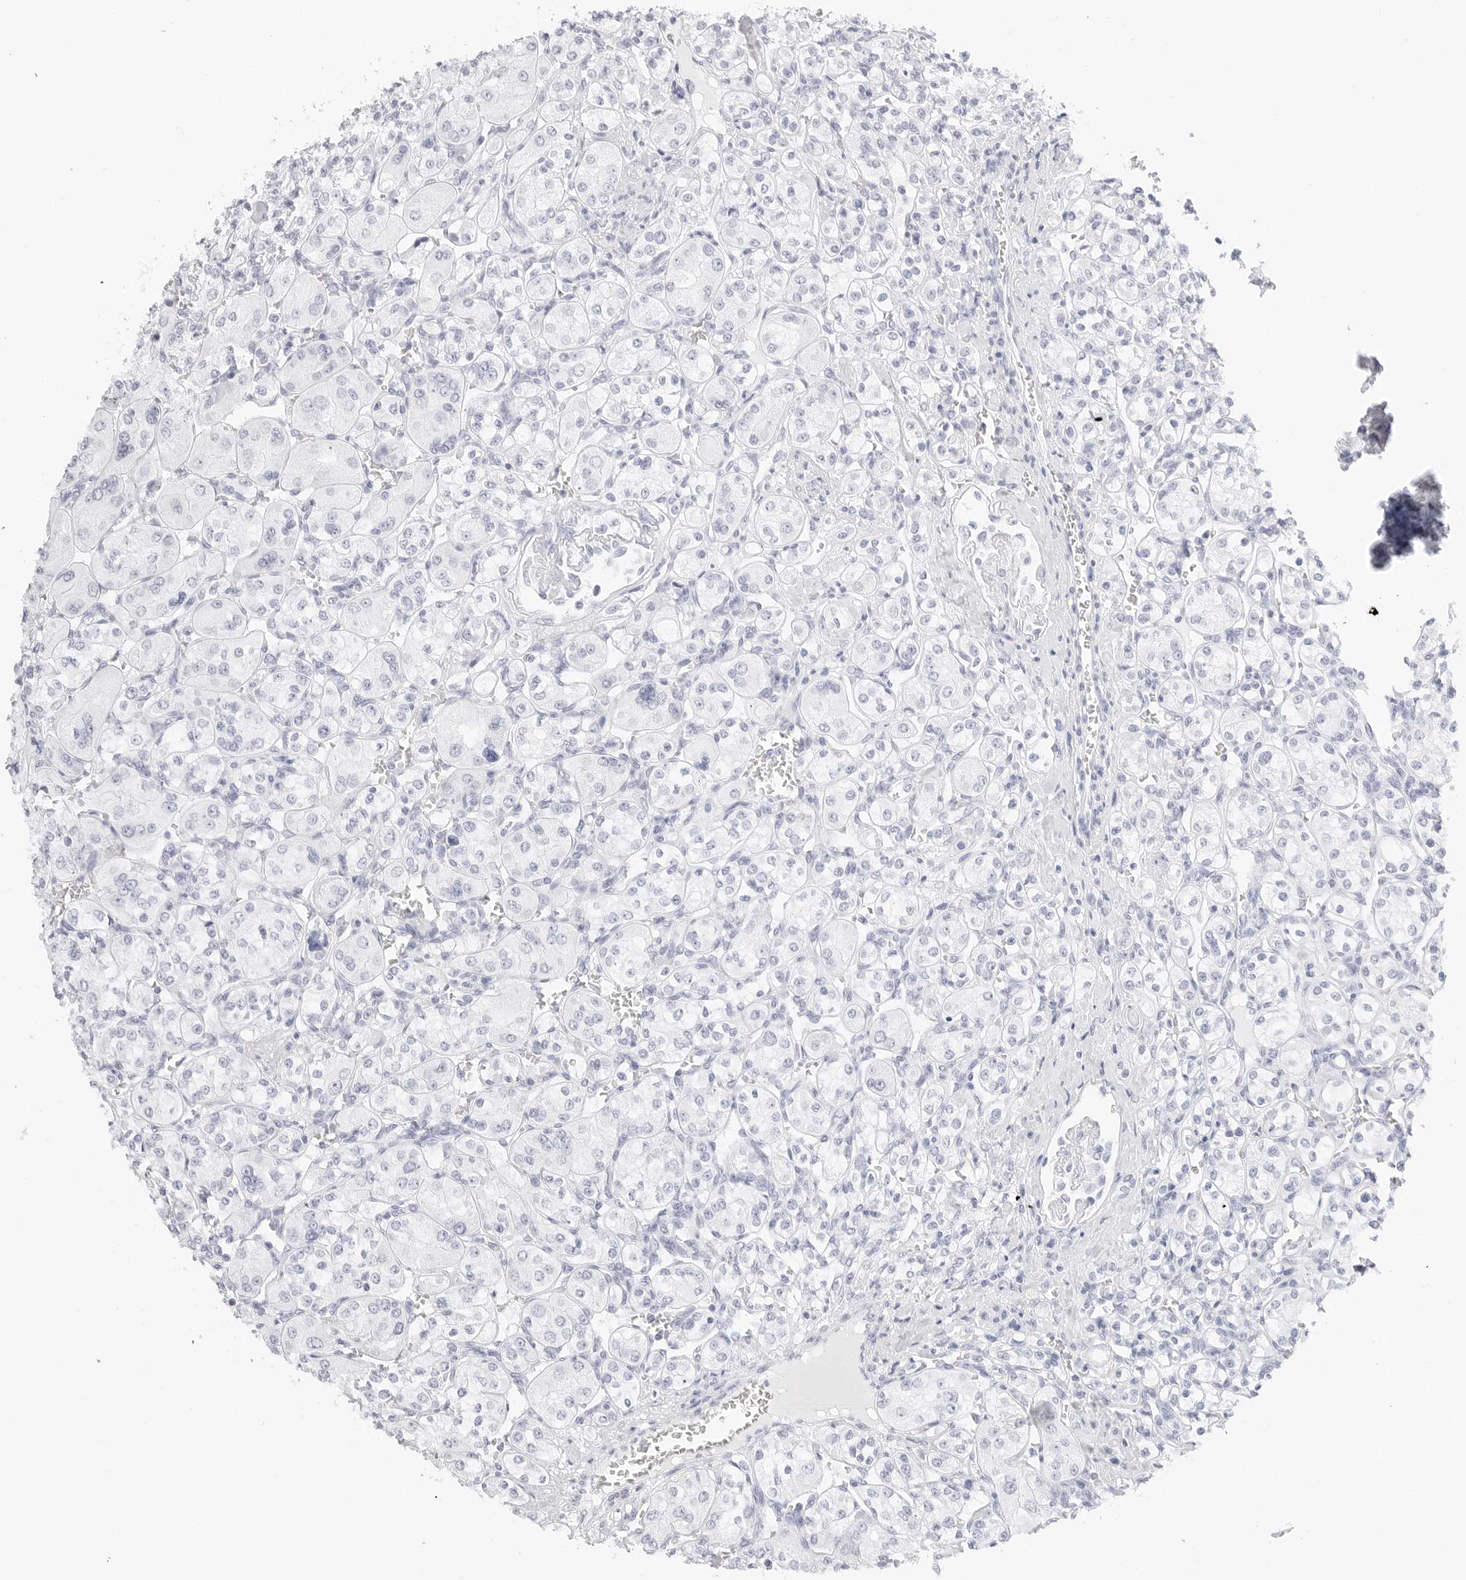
{"staining": {"intensity": "negative", "quantity": "none", "location": "none"}, "tissue": "renal cancer", "cell_type": "Tumor cells", "image_type": "cancer", "snomed": [{"axis": "morphology", "description": "Adenocarcinoma, NOS"}, {"axis": "topography", "description": "Kidney"}], "caption": "The histopathology image displays no staining of tumor cells in renal cancer (adenocarcinoma). (Brightfield microscopy of DAB (3,3'-diaminobenzidine) immunohistochemistry at high magnification).", "gene": "TFF2", "patient": {"sex": "male", "age": 77}}